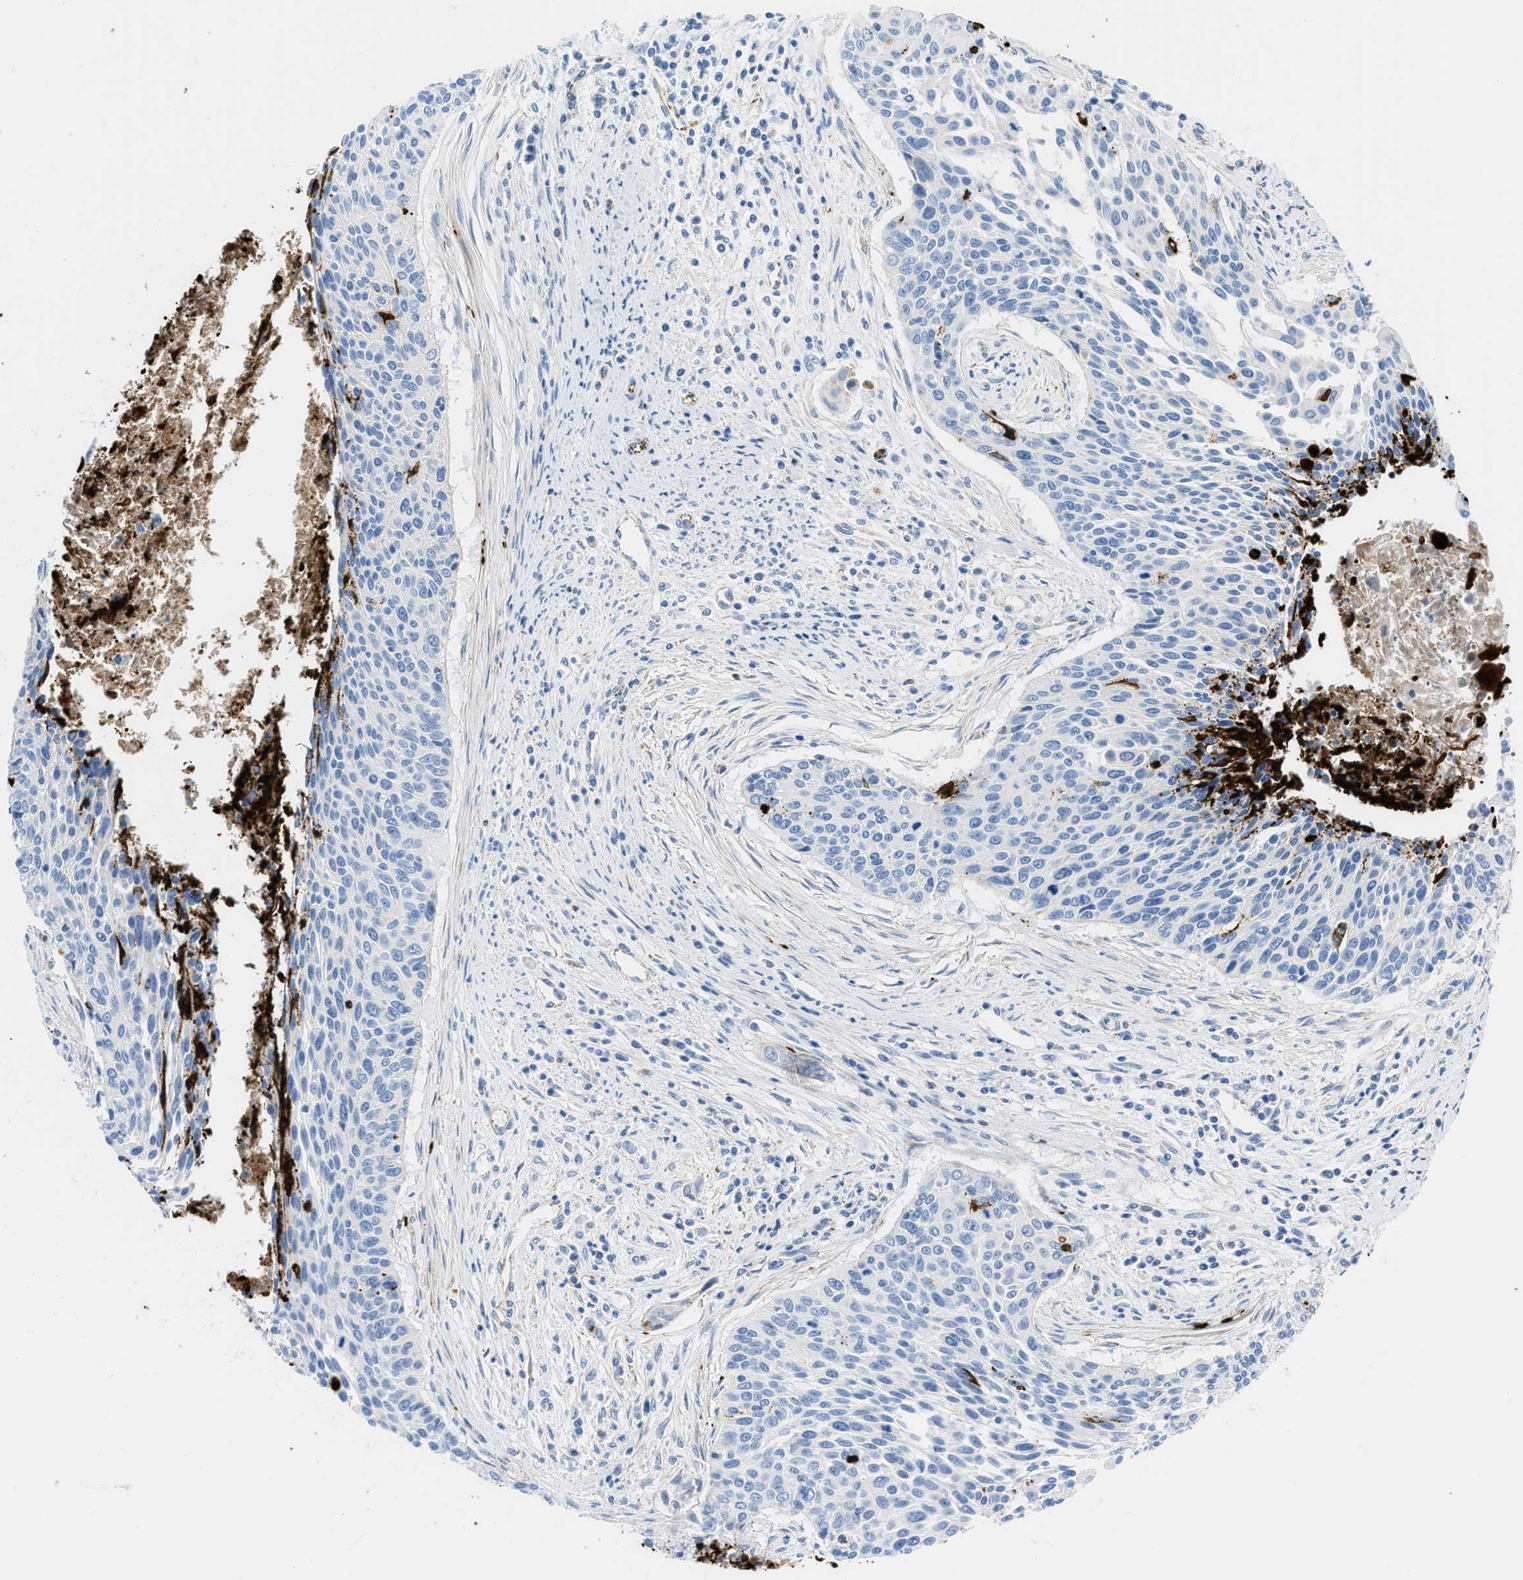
{"staining": {"intensity": "negative", "quantity": "none", "location": "none"}, "tissue": "cervical cancer", "cell_type": "Tumor cells", "image_type": "cancer", "snomed": [{"axis": "morphology", "description": "Squamous cell carcinoma, NOS"}, {"axis": "topography", "description": "Cervix"}], "caption": "The image reveals no significant positivity in tumor cells of cervical cancer. (Stains: DAB (3,3'-diaminobenzidine) immunohistochemistry with hematoxylin counter stain, Microscopy: brightfield microscopy at high magnification).", "gene": "XCR1", "patient": {"sex": "female", "age": 55}}